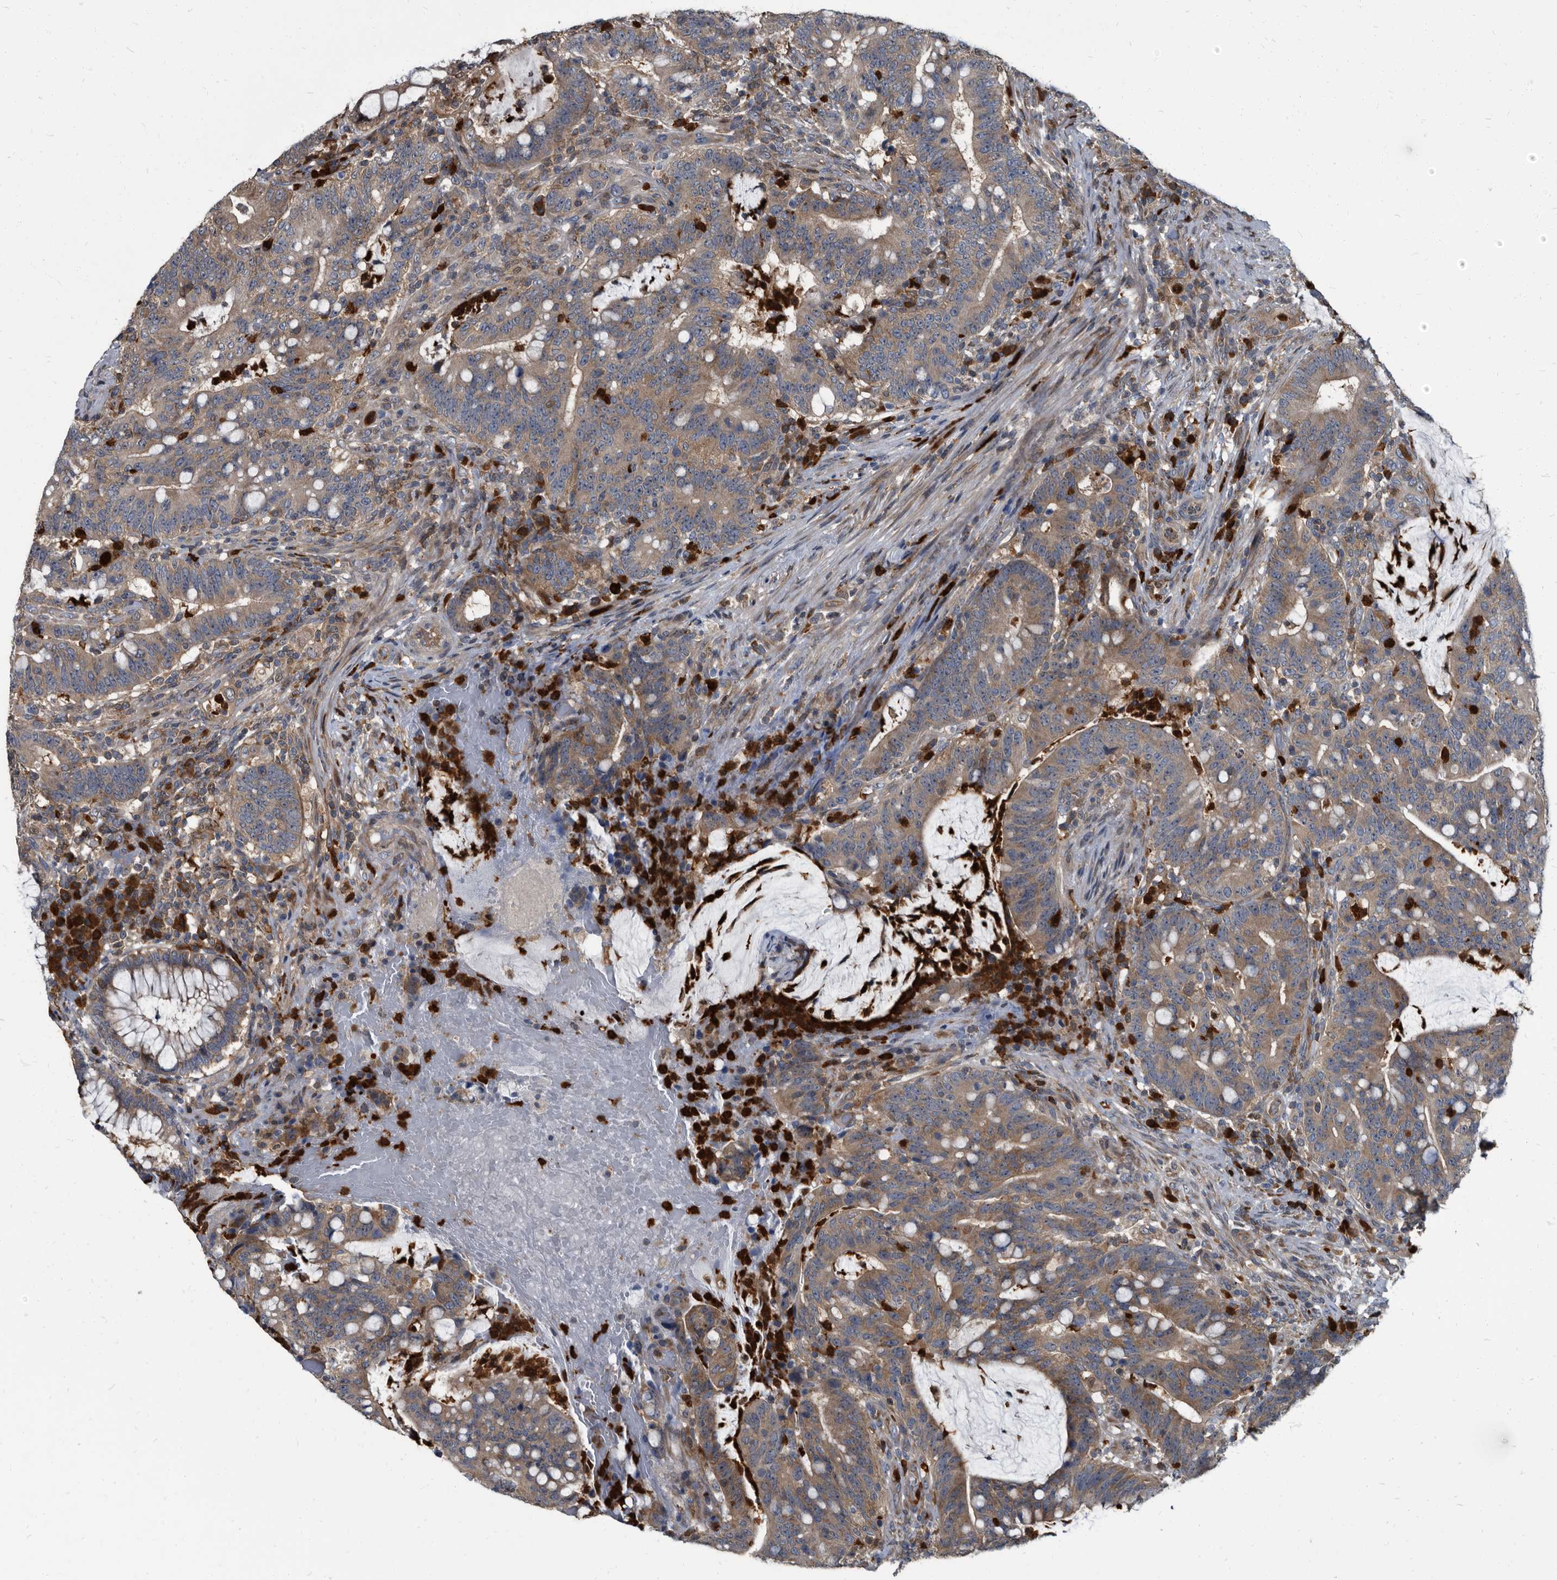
{"staining": {"intensity": "moderate", "quantity": ">75%", "location": "cytoplasmic/membranous"}, "tissue": "colorectal cancer", "cell_type": "Tumor cells", "image_type": "cancer", "snomed": [{"axis": "morphology", "description": "Adenocarcinoma, NOS"}, {"axis": "topography", "description": "Colon"}], "caption": "A photomicrograph showing moderate cytoplasmic/membranous expression in about >75% of tumor cells in colorectal adenocarcinoma, as visualized by brown immunohistochemical staining.", "gene": "CDV3", "patient": {"sex": "female", "age": 66}}